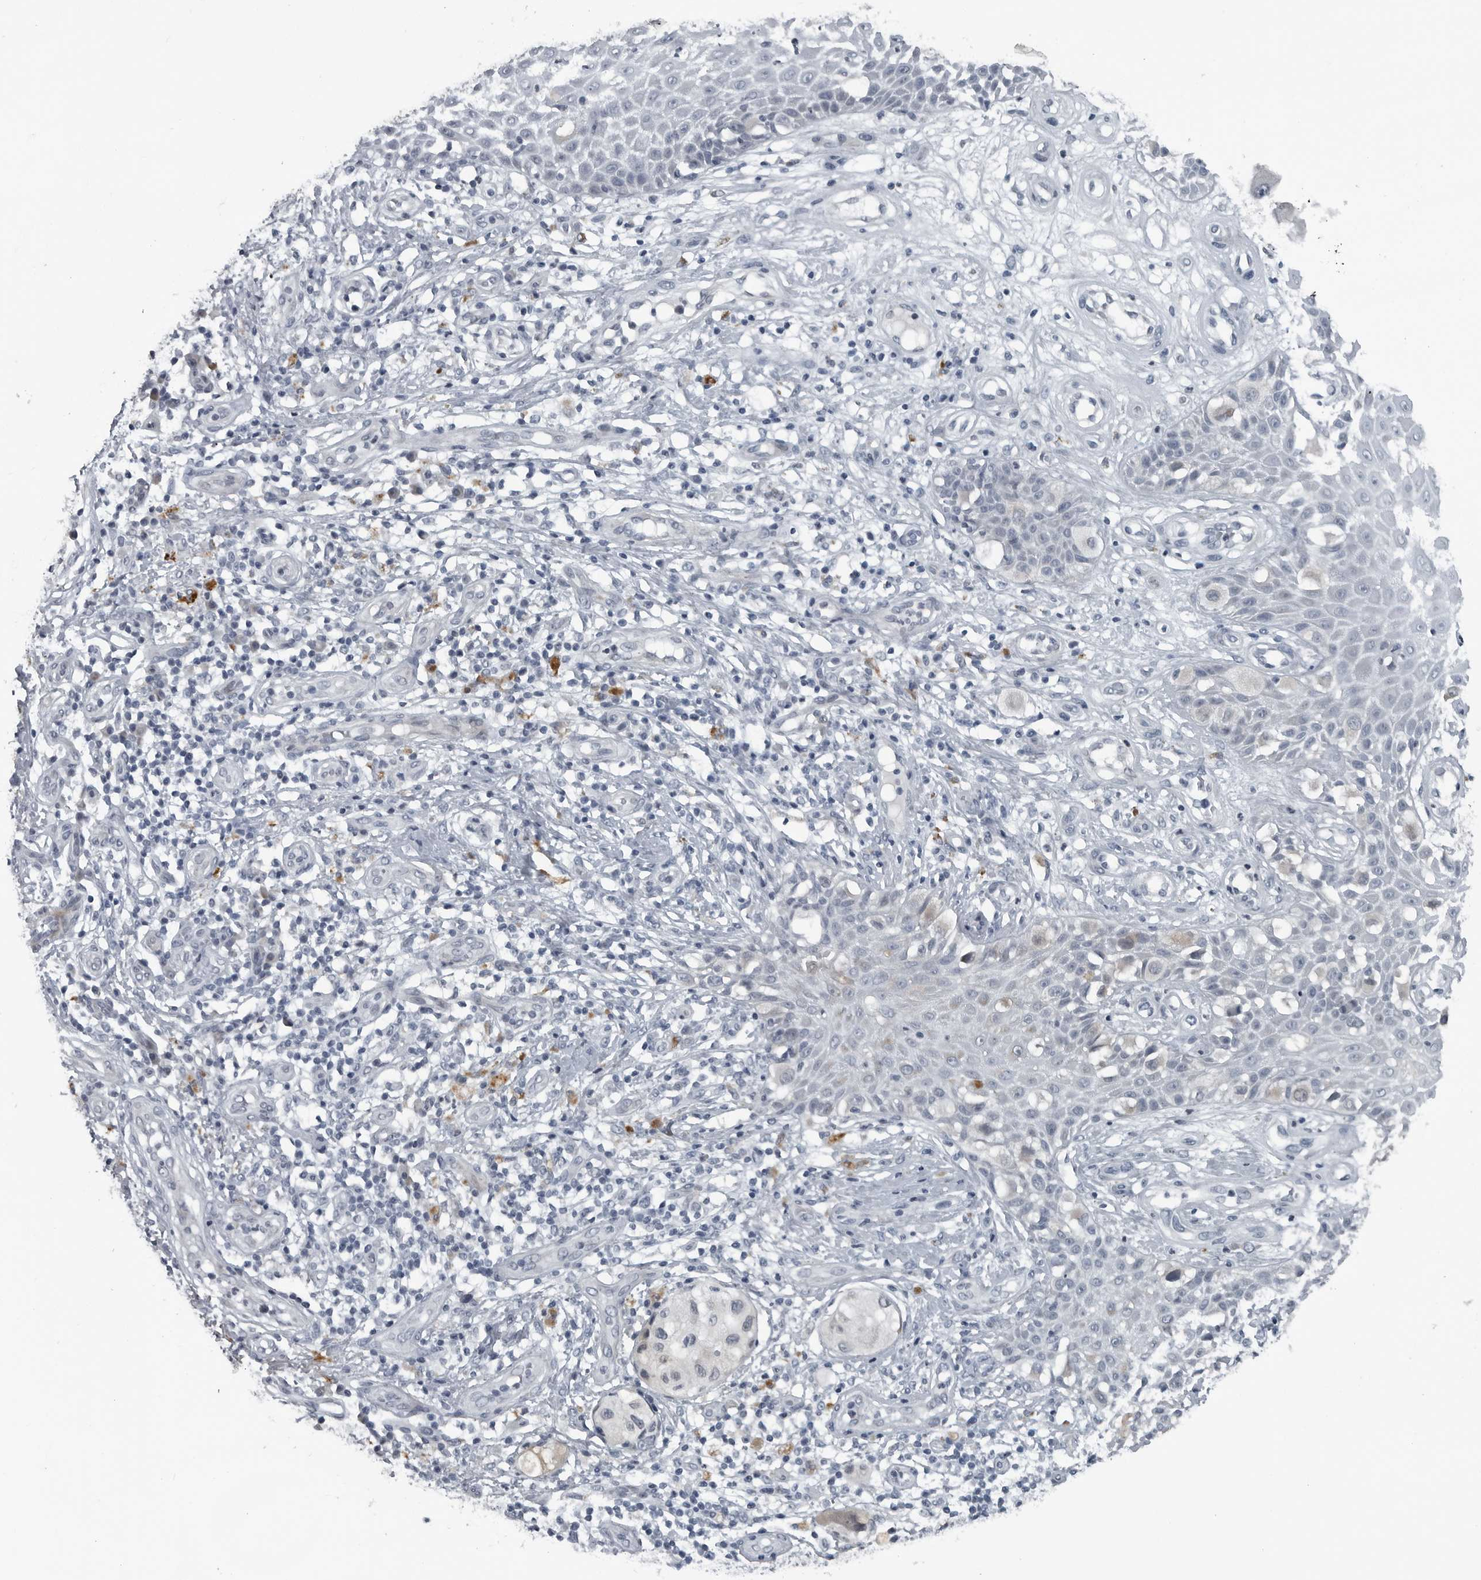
{"staining": {"intensity": "negative", "quantity": "none", "location": "none"}, "tissue": "melanoma", "cell_type": "Tumor cells", "image_type": "cancer", "snomed": [{"axis": "morphology", "description": "Malignant melanoma, NOS"}, {"axis": "topography", "description": "Skin"}], "caption": "A high-resolution histopathology image shows immunohistochemistry staining of malignant melanoma, which reveals no significant expression in tumor cells.", "gene": "DNAAF11", "patient": {"sex": "female", "age": 81}}